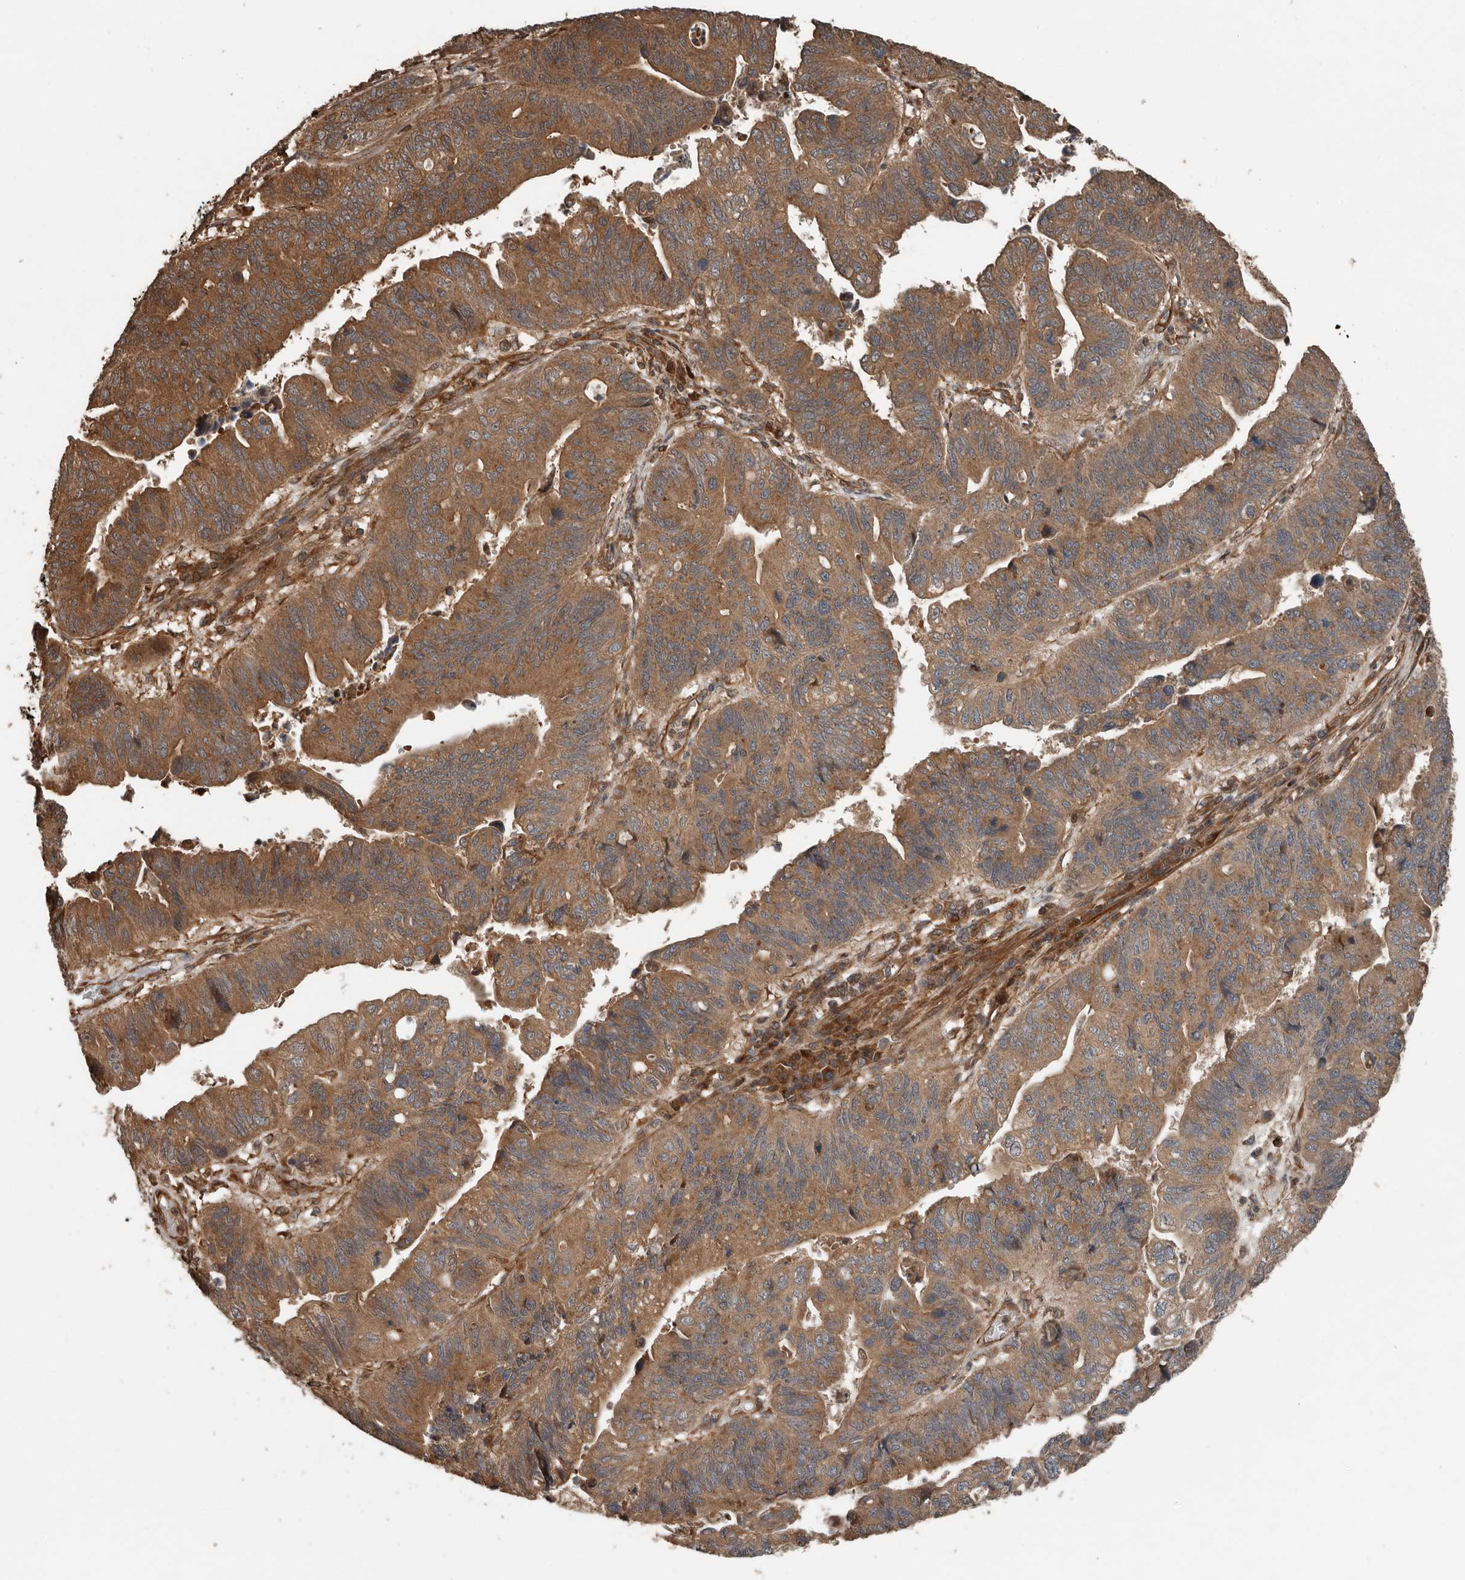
{"staining": {"intensity": "moderate", "quantity": ">75%", "location": "cytoplasmic/membranous"}, "tissue": "stomach cancer", "cell_type": "Tumor cells", "image_type": "cancer", "snomed": [{"axis": "morphology", "description": "Adenocarcinoma, NOS"}, {"axis": "topography", "description": "Stomach"}], "caption": "Protein analysis of stomach adenocarcinoma tissue shows moderate cytoplasmic/membranous expression in about >75% of tumor cells.", "gene": "YOD1", "patient": {"sex": "male", "age": 59}}